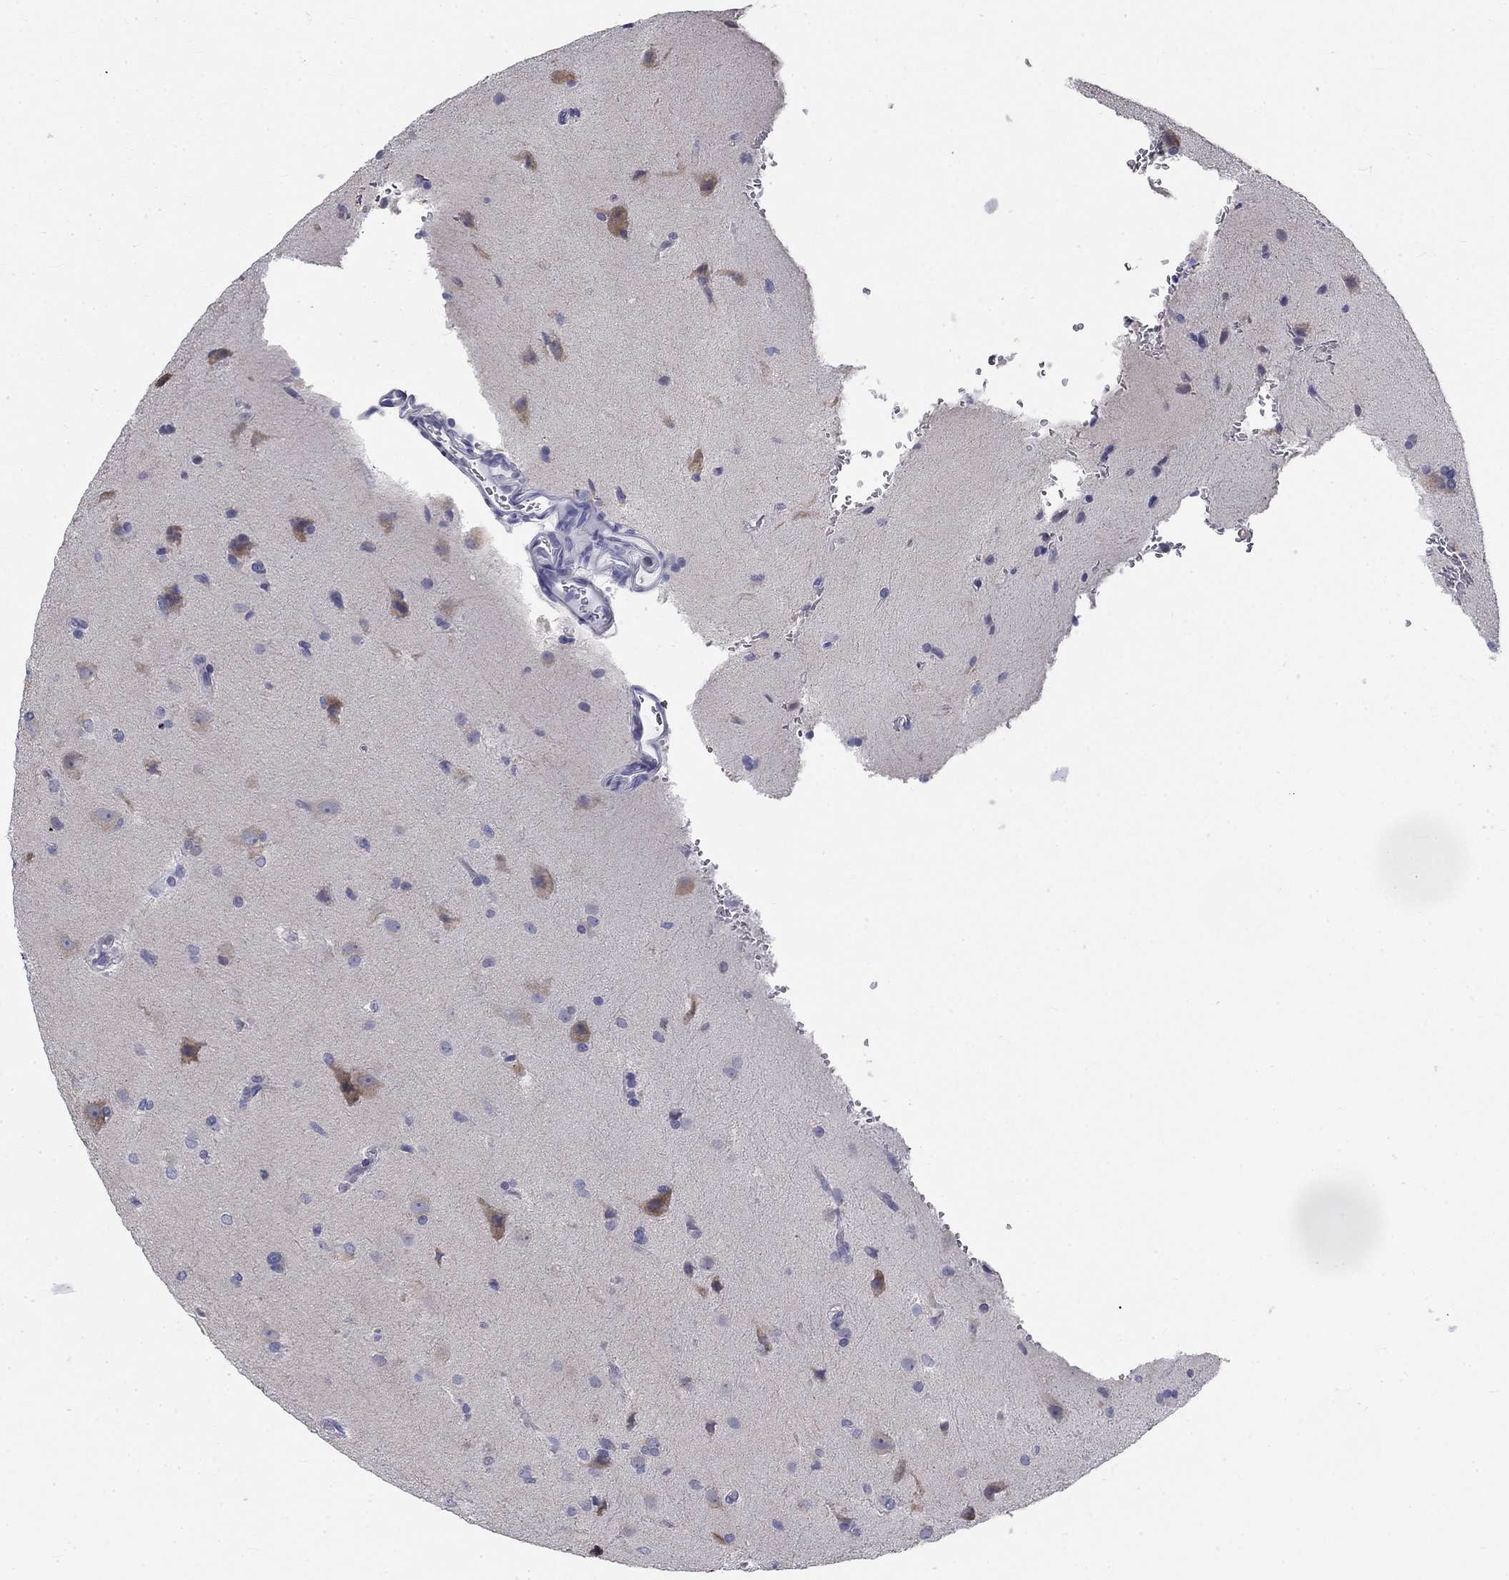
{"staining": {"intensity": "negative", "quantity": "none", "location": "none"}, "tissue": "glioma", "cell_type": "Tumor cells", "image_type": "cancer", "snomed": [{"axis": "morphology", "description": "Glioma, malignant, Low grade"}, {"axis": "topography", "description": "Brain"}], "caption": "This histopathology image is of malignant glioma (low-grade) stained with immunohistochemistry to label a protein in brown with the nuclei are counter-stained blue. There is no expression in tumor cells. (Brightfield microscopy of DAB (3,3'-diaminobenzidine) immunohistochemistry (IHC) at high magnification).", "gene": "GALNTL5", "patient": {"sex": "male", "age": 58}}